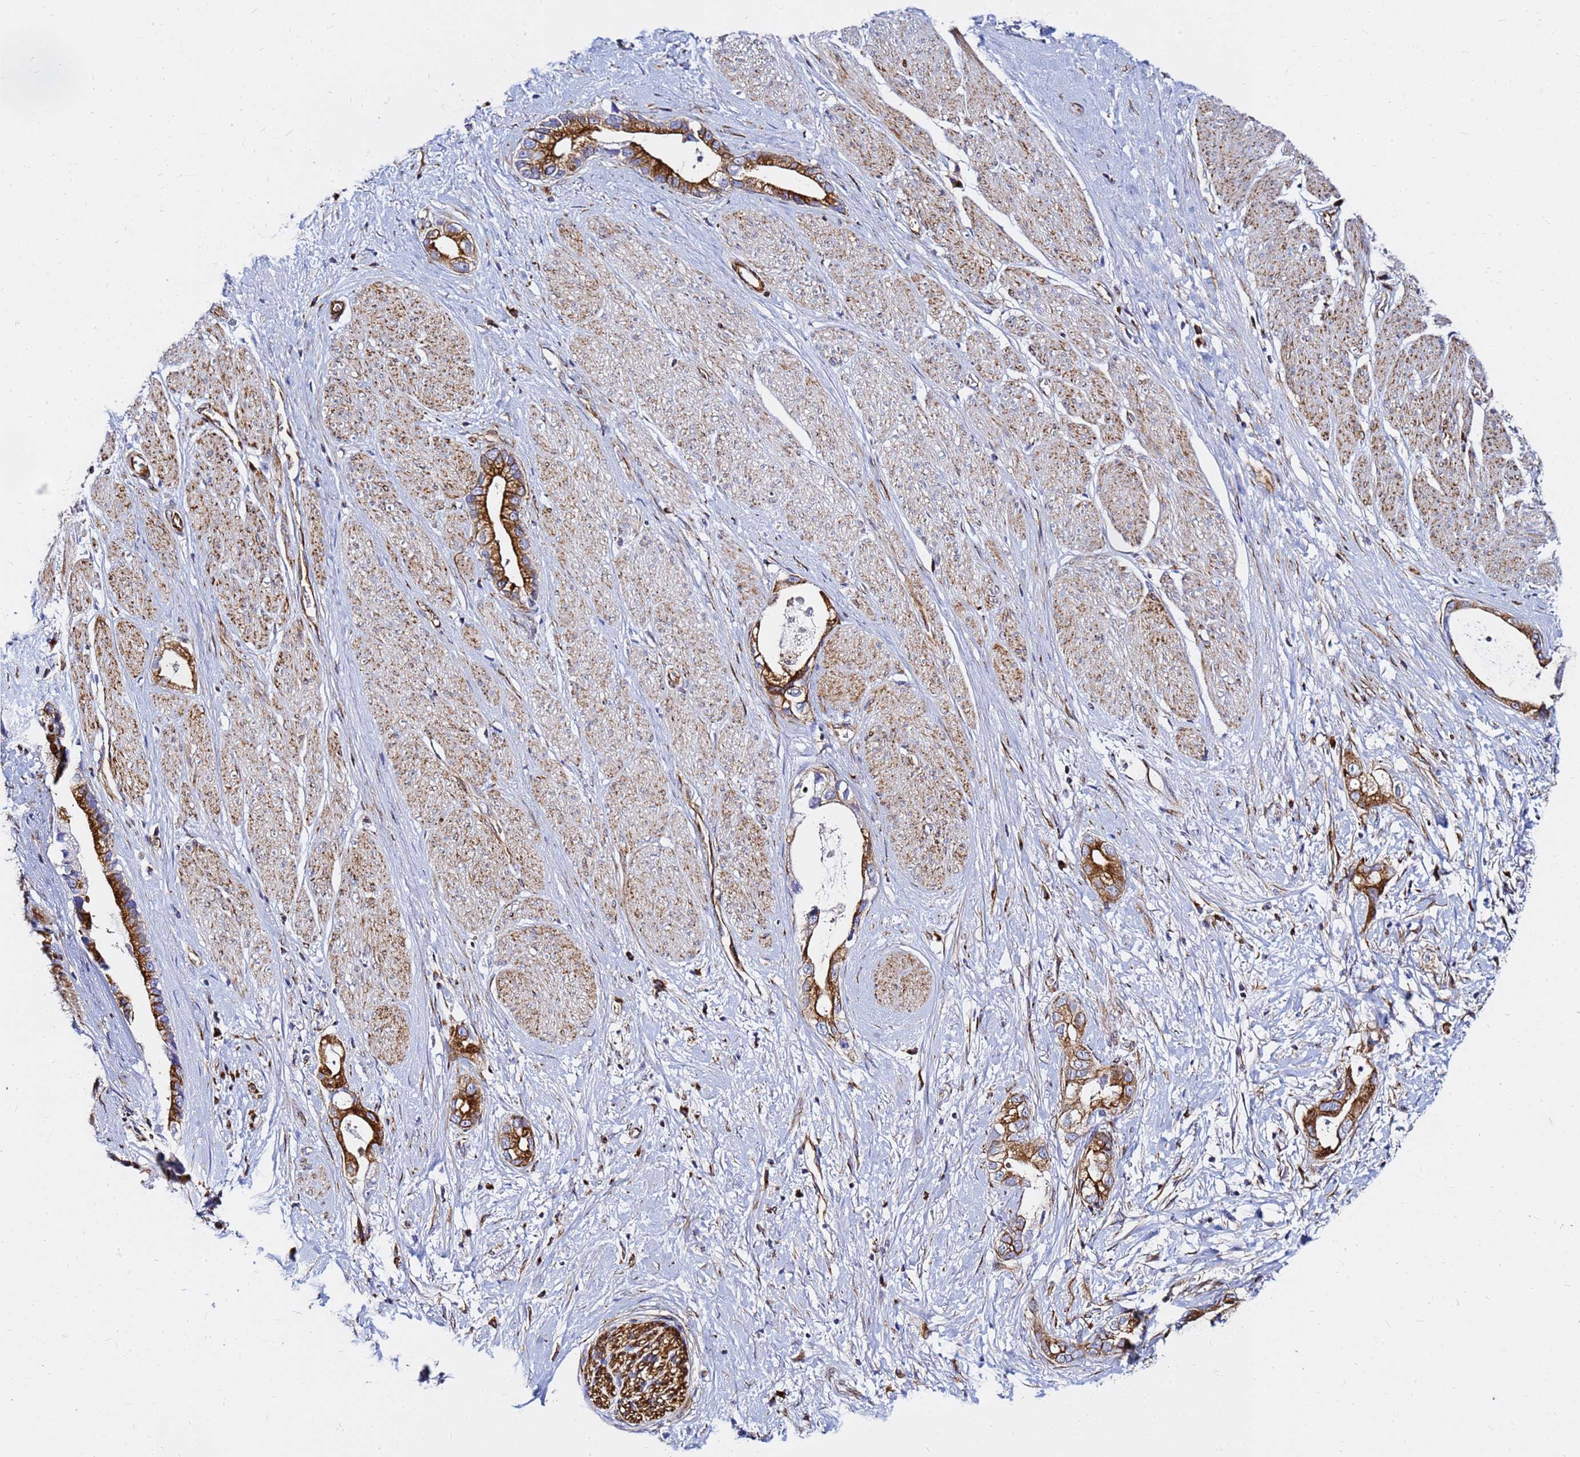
{"staining": {"intensity": "strong", "quantity": ">75%", "location": "cytoplasmic/membranous"}, "tissue": "stomach cancer", "cell_type": "Tumor cells", "image_type": "cancer", "snomed": [{"axis": "morphology", "description": "Adenocarcinoma, NOS"}, {"axis": "topography", "description": "Stomach"}], "caption": "Human adenocarcinoma (stomach) stained with a brown dye demonstrates strong cytoplasmic/membranous positive staining in about >75% of tumor cells.", "gene": "TUBA8", "patient": {"sex": "male", "age": 55}}